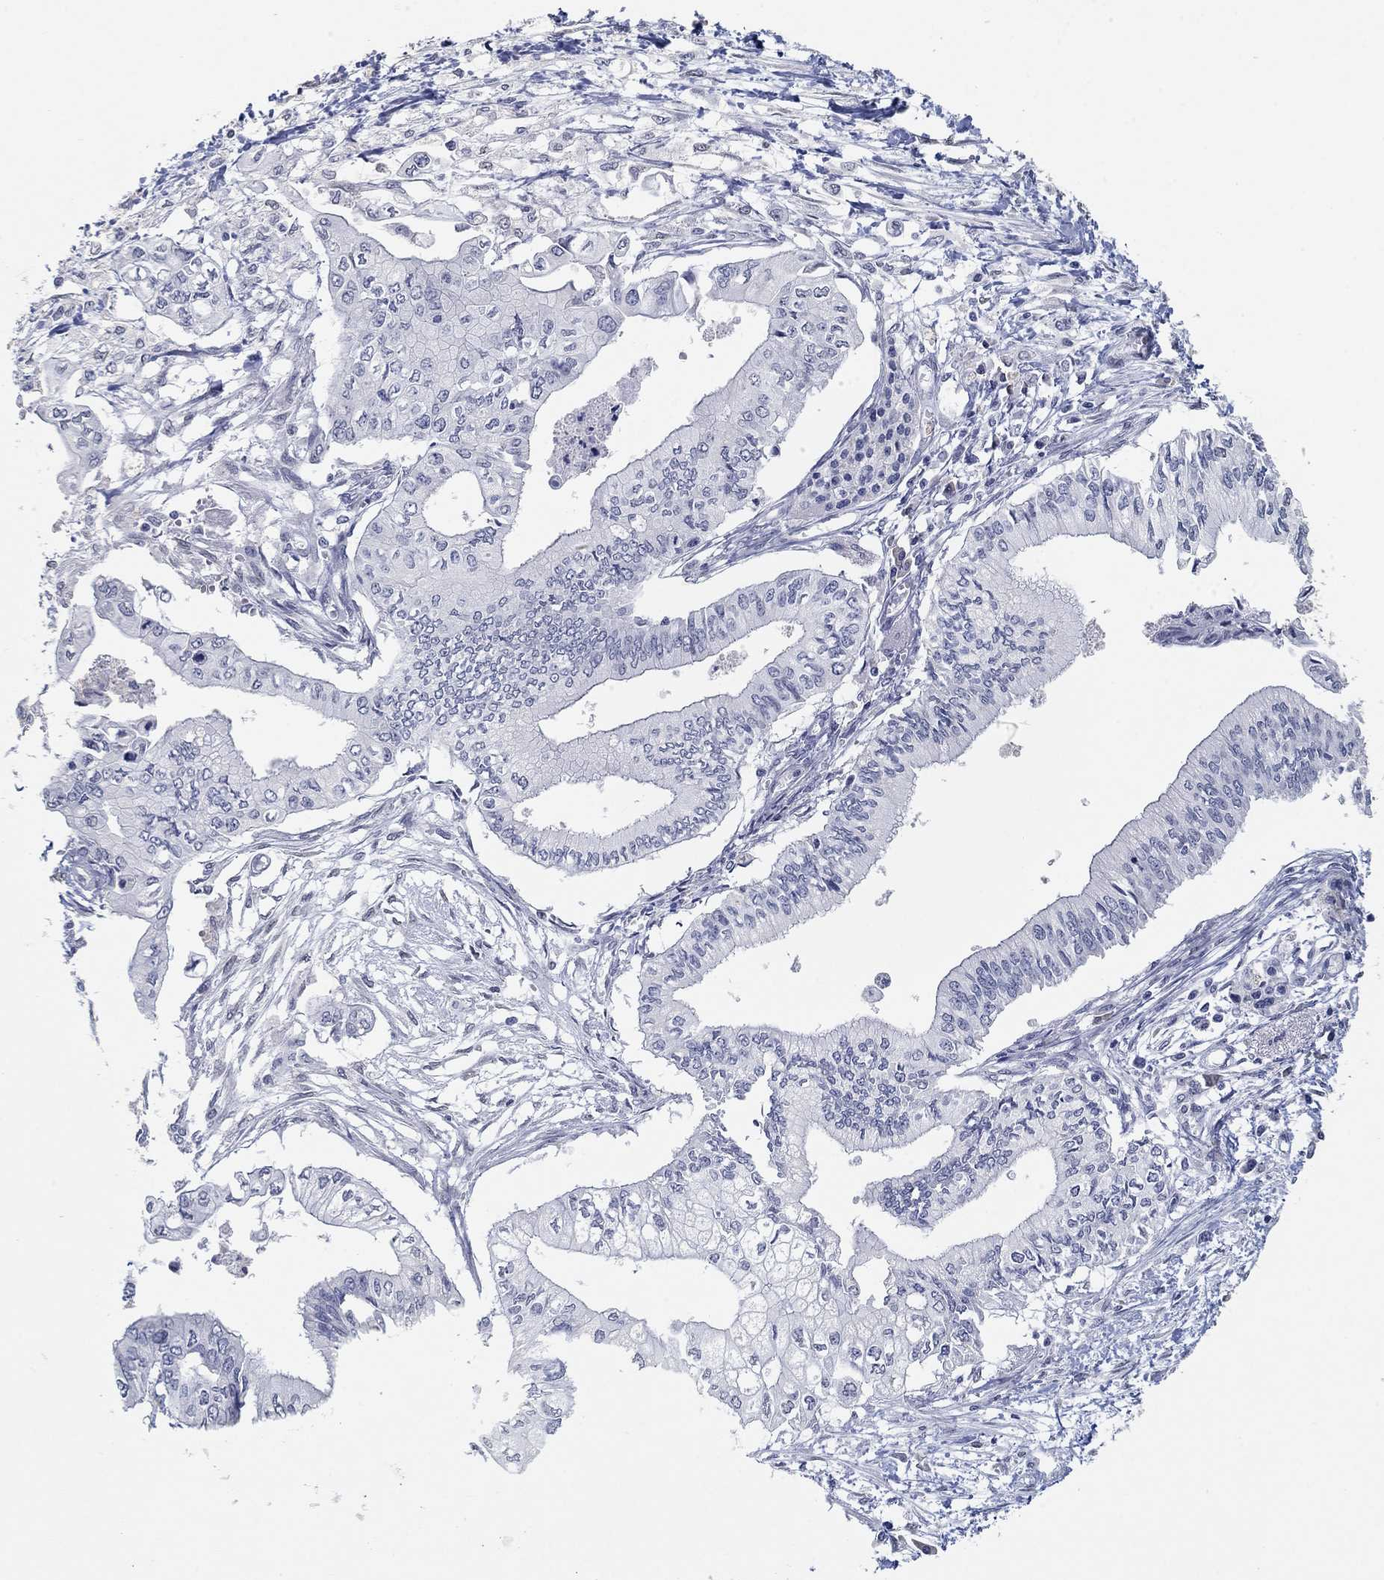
{"staining": {"intensity": "negative", "quantity": "none", "location": "none"}, "tissue": "pancreatic cancer", "cell_type": "Tumor cells", "image_type": "cancer", "snomed": [{"axis": "morphology", "description": "Adenocarcinoma, NOS"}, {"axis": "topography", "description": "Pancreas"}], "caption": "The IHC histopathology image has no significant positivity in tumor cells of pancreatic adenocarcinoma tissue.", "gene": "NUP155", "patient": {"sex": "female", "age": 61}}